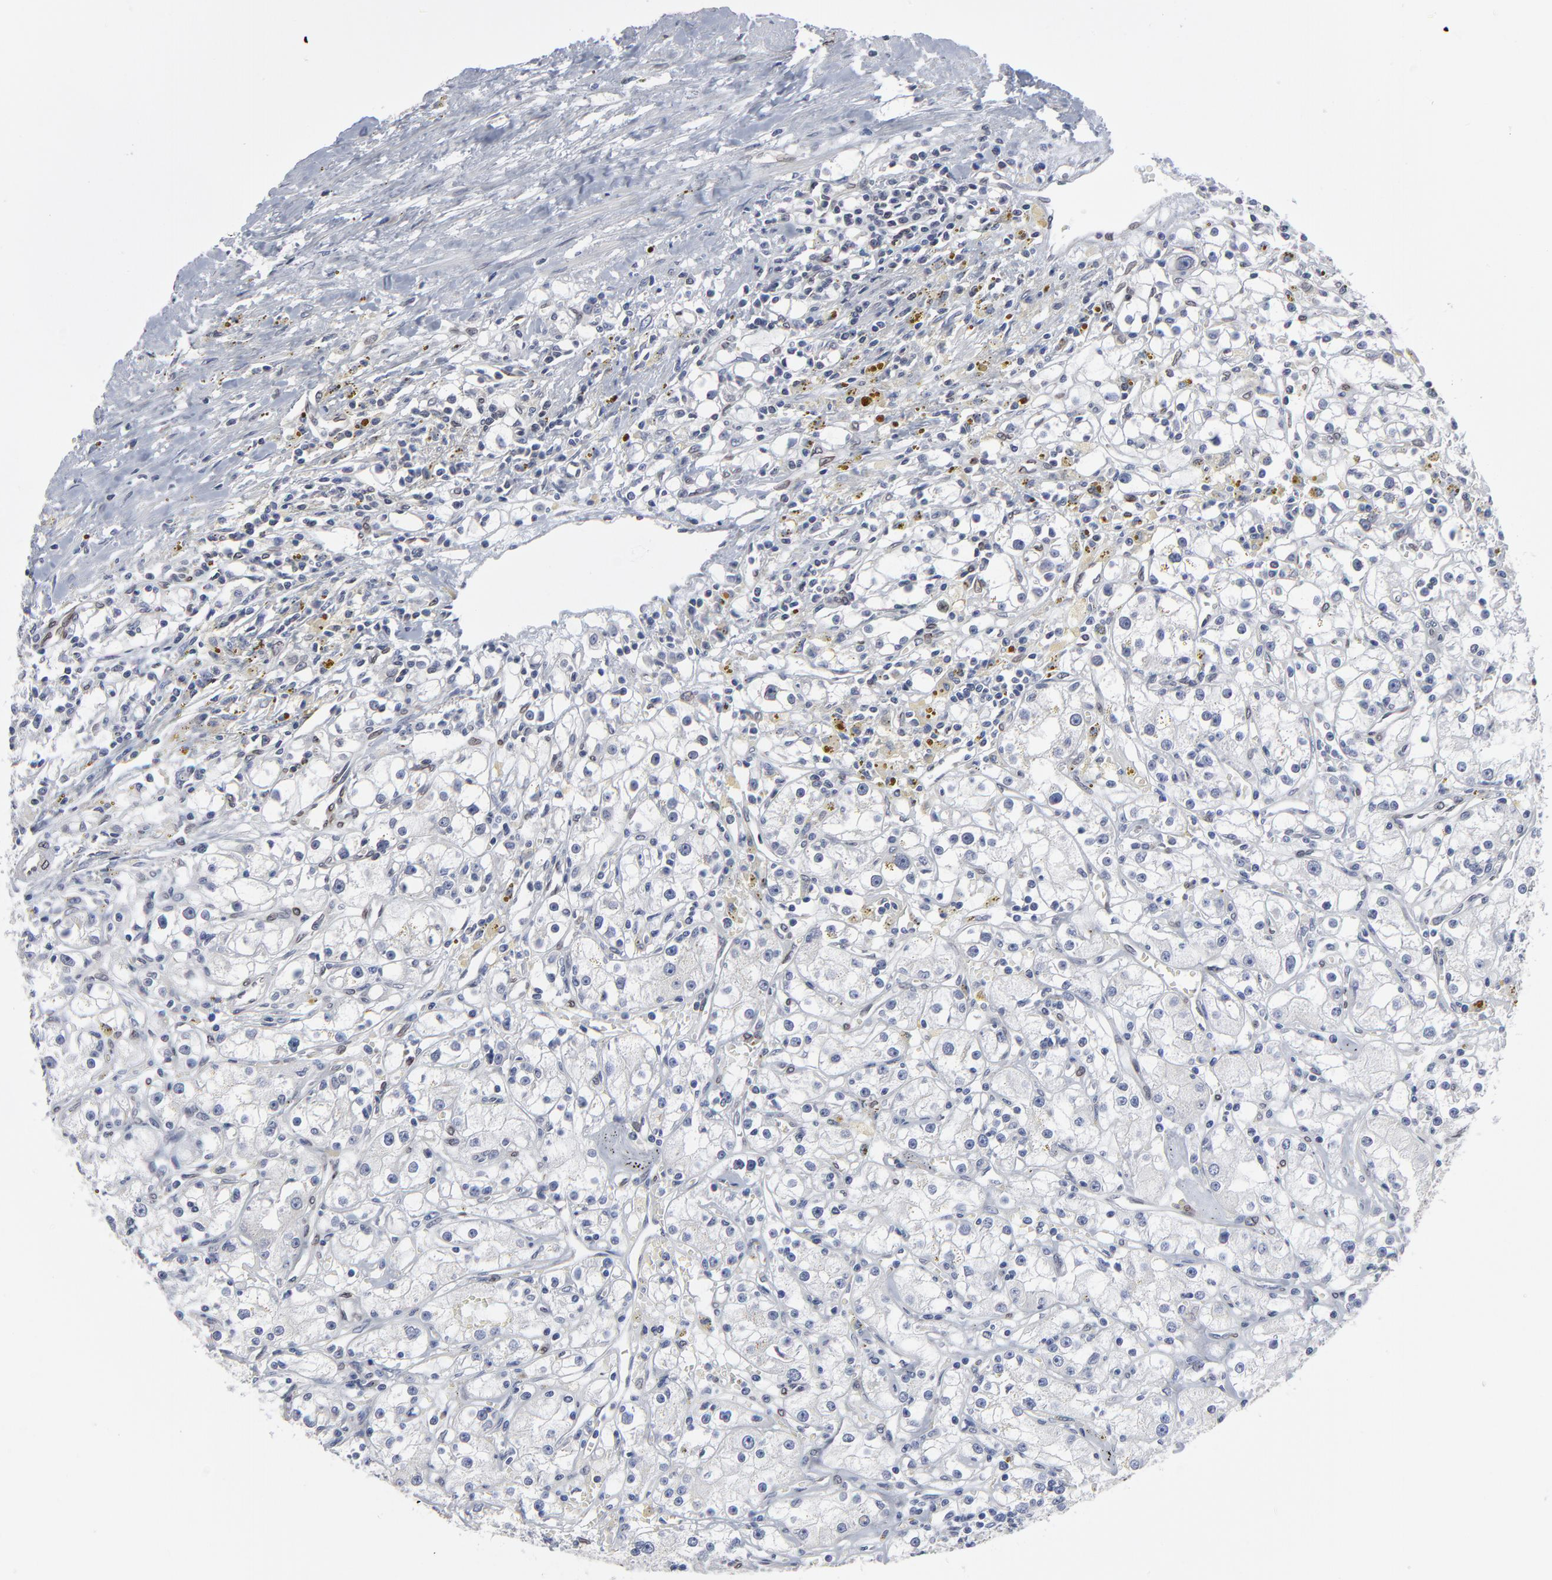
{"staining": {"intensity": "negative", "quantity": "none", "location": "none"}, "tissue": "renal cancer", "cell_type": "Tumor cells", "image_type": "cancer", "snomed": [{"axis": "morphology", "description": "Adenocarcinoma, NOS"}, {"axis": "topography", "description": "Kidney"}], "caption": "Immunohistochemistry (IHC) photomicrograph of human renal cancer stained for a protein (brown), which demonstrates no staining in tumor cells. (Stains: DAB (3,3'-diaminobenzidine) IHC with hematoxylin counter stain, Microscopy: brightfield microscopy at high magnification).", "gene": "SYNE2", "patient": {"sex": "male", "age": 56}}